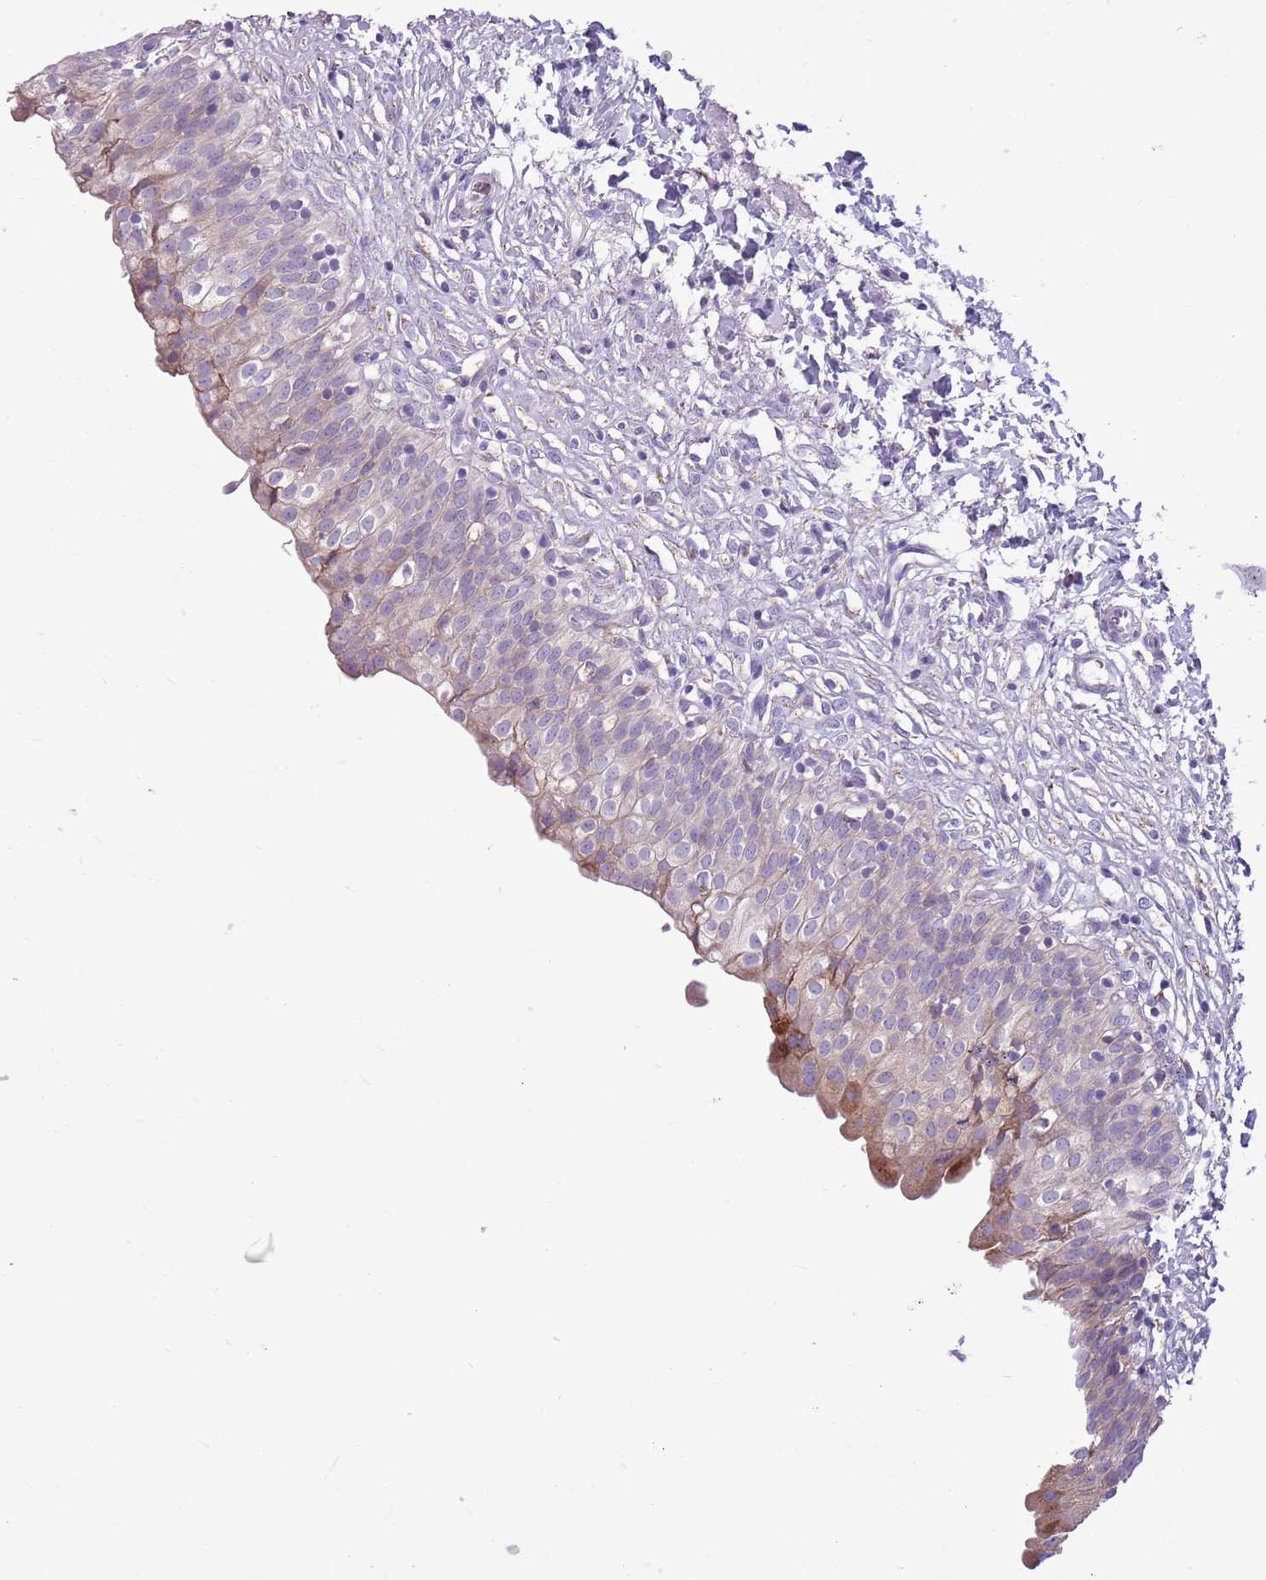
{"staining": {"intensity": "moderate", "quantity": "<25%", "location": "cytoplasmic/membranous"}, "tissue": "urinary bladder", "cell_type": "Urothelial cells", "image_type": "normal", "snomed": [{"axis": "morphology", "description": "Normal tissue, NOS"}, {"axis": "topography", "description": "Urinary bladder"}], "caption": "A micrograph showing moderate cytoplasmic/membranous expression in approximately <25% of urothelial cells in benign urinary bladder, as visualized by brown immunohistochemical staining.", "gene": "KCTD19", "patient": {"sex": "male", "age": 55}}